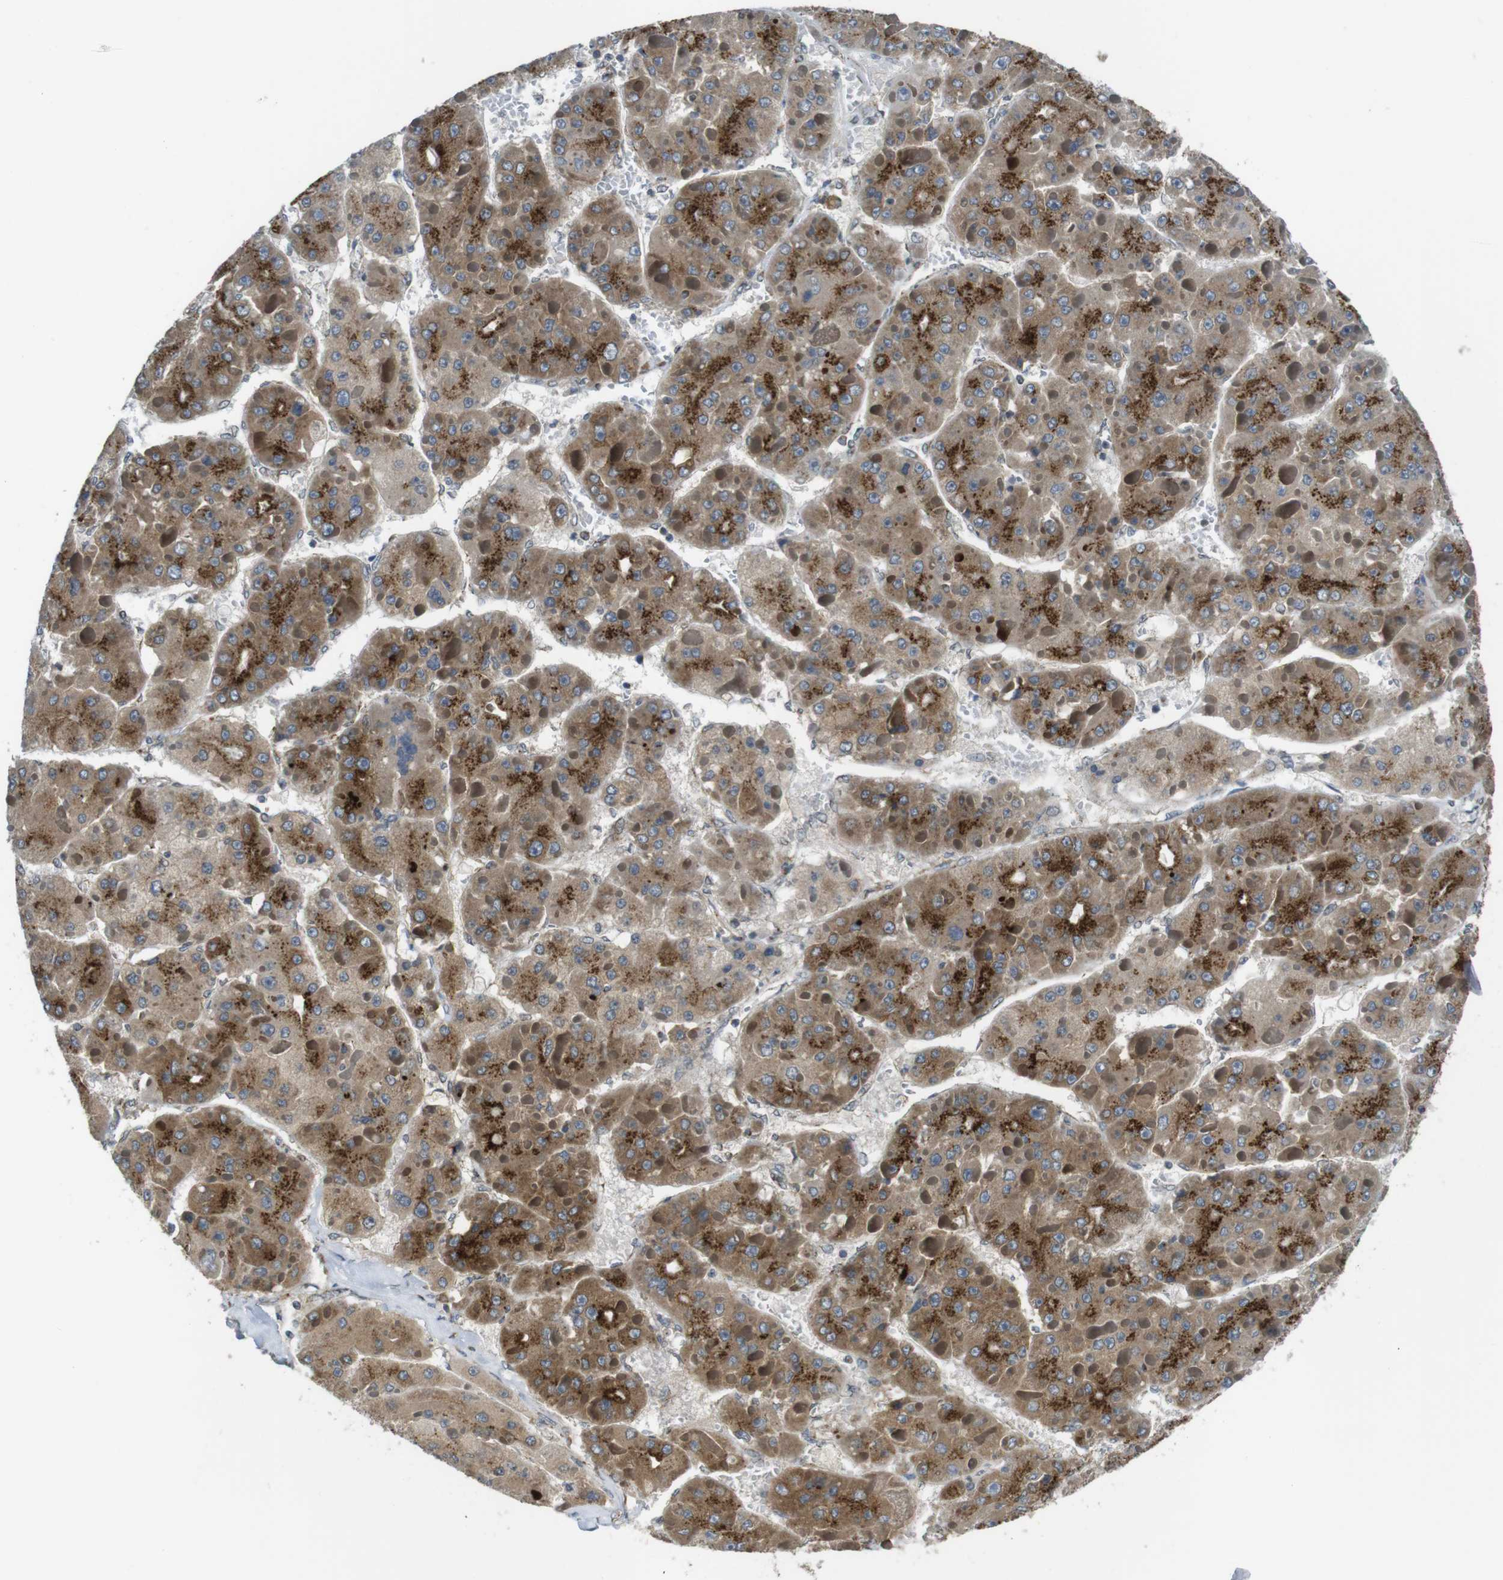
{"staining": {"intensity": "moderate", "quantity": ">75%", "location": "cytoplasmic/membranous"}, "tissue": "liver cancer", "cell_type": "Tumor cells", "image_type": "cancer", "snomed": [{"axis": "morphology", "description": "Carcinoma, Hepatocellular, NOS"}, {"axis": "topography", "description": "Liver"}], "caption": "Liver cancer (hepatocellular carcinoma) was stained to show a protein in brown. There is medium levels of moderate cytoplasmic/membranous positivity in approximately >75% of tumor cells.", "gene": "ZFPL1", "patient": {"sex": "female", "age": 73}}